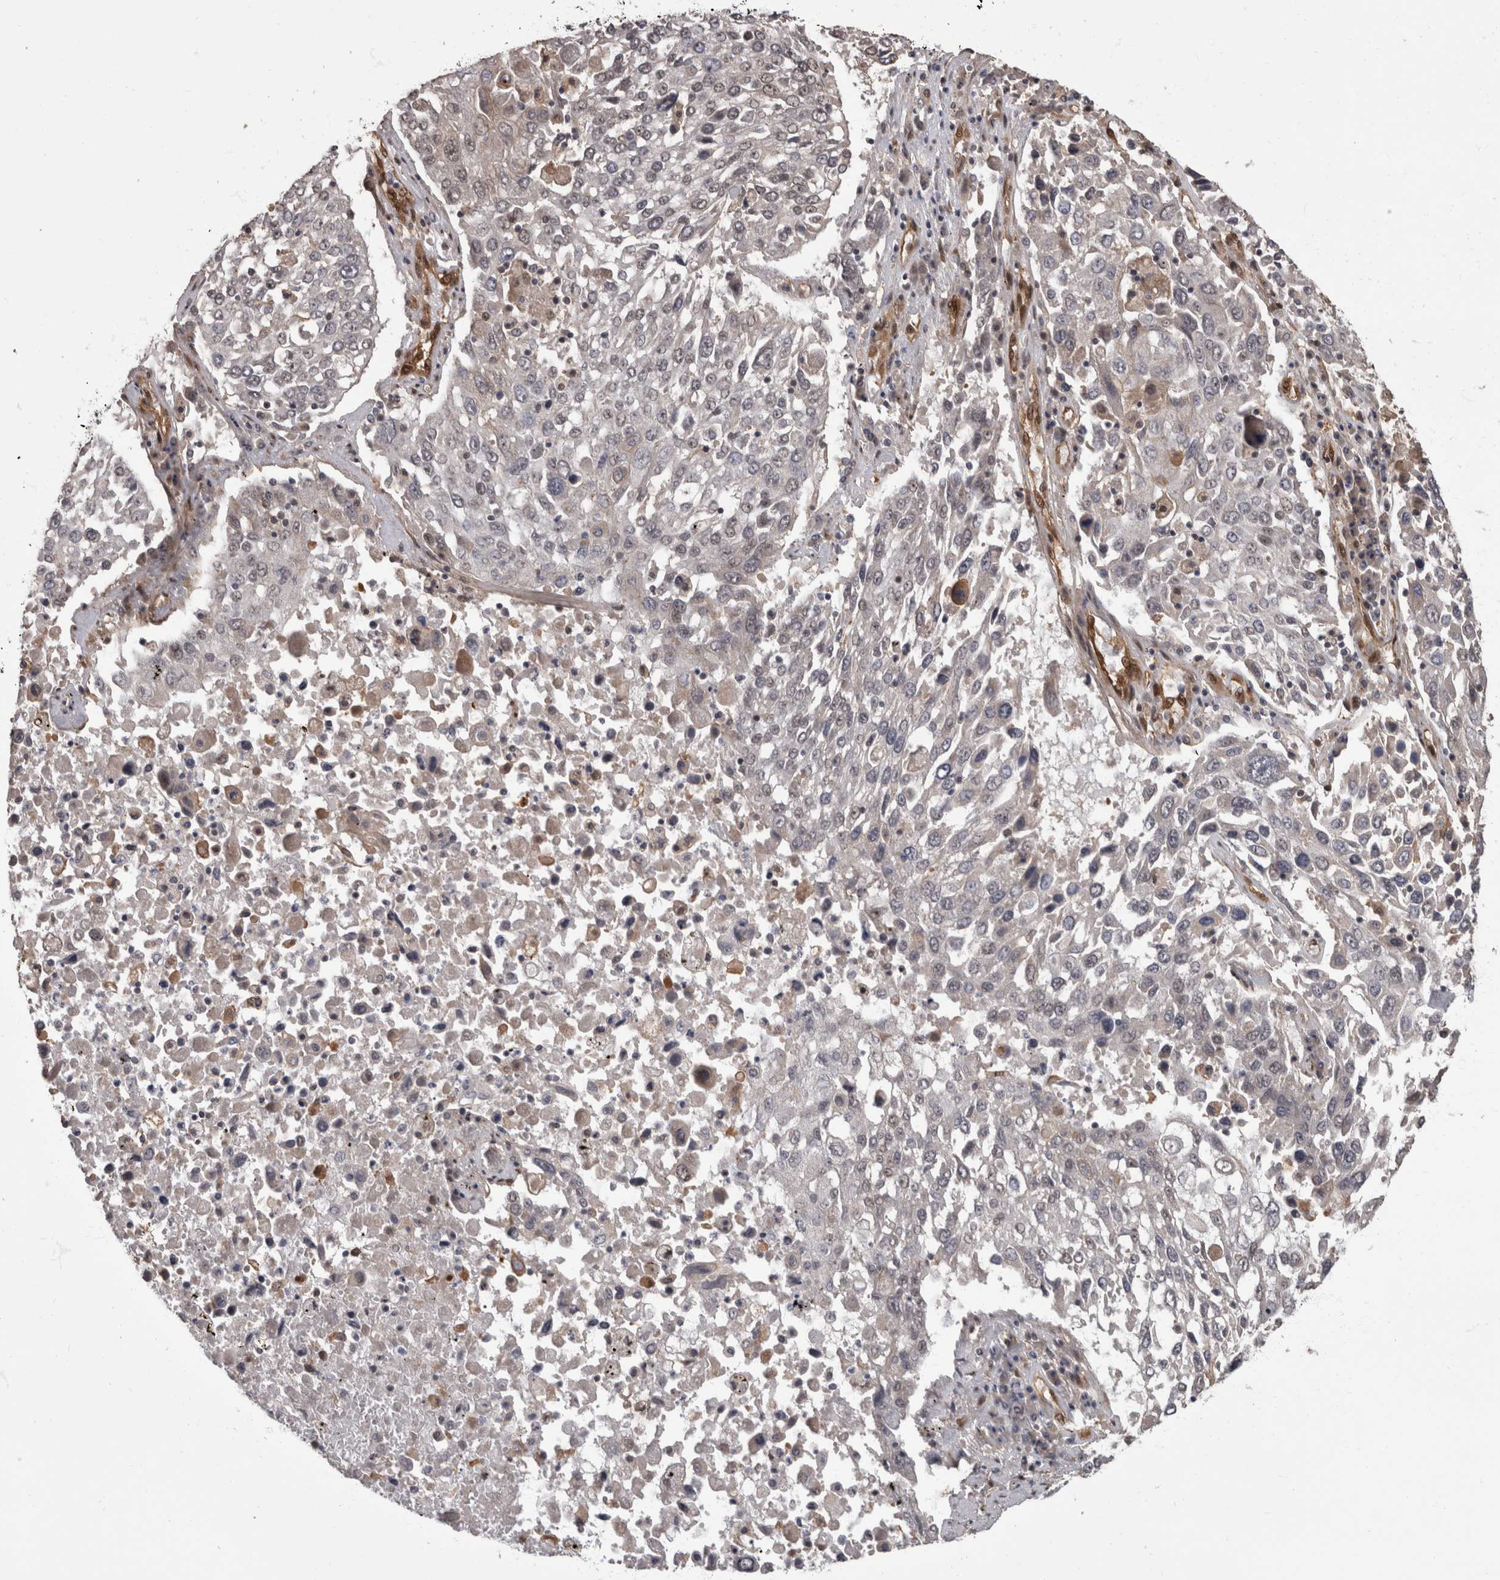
{"staining": {"intensity": "negative", "quantity": "none", "location": "none"}, "tissue": "lung cancer", "cell_type": "Tumor cells", "image_type": "cancer", "snomed": [{"axis": "morphology", "description": "Squamous cell carcinoma, NOS"}, {"axis": "topography", "description": "Lung"}], "caption": "This is an IHC photomicrograph of human squamous cell carcinoma (lung). There is no positivity in tumor cells.", "gene": "AKT3", "patient": {"sex": "male", "age": 65}}